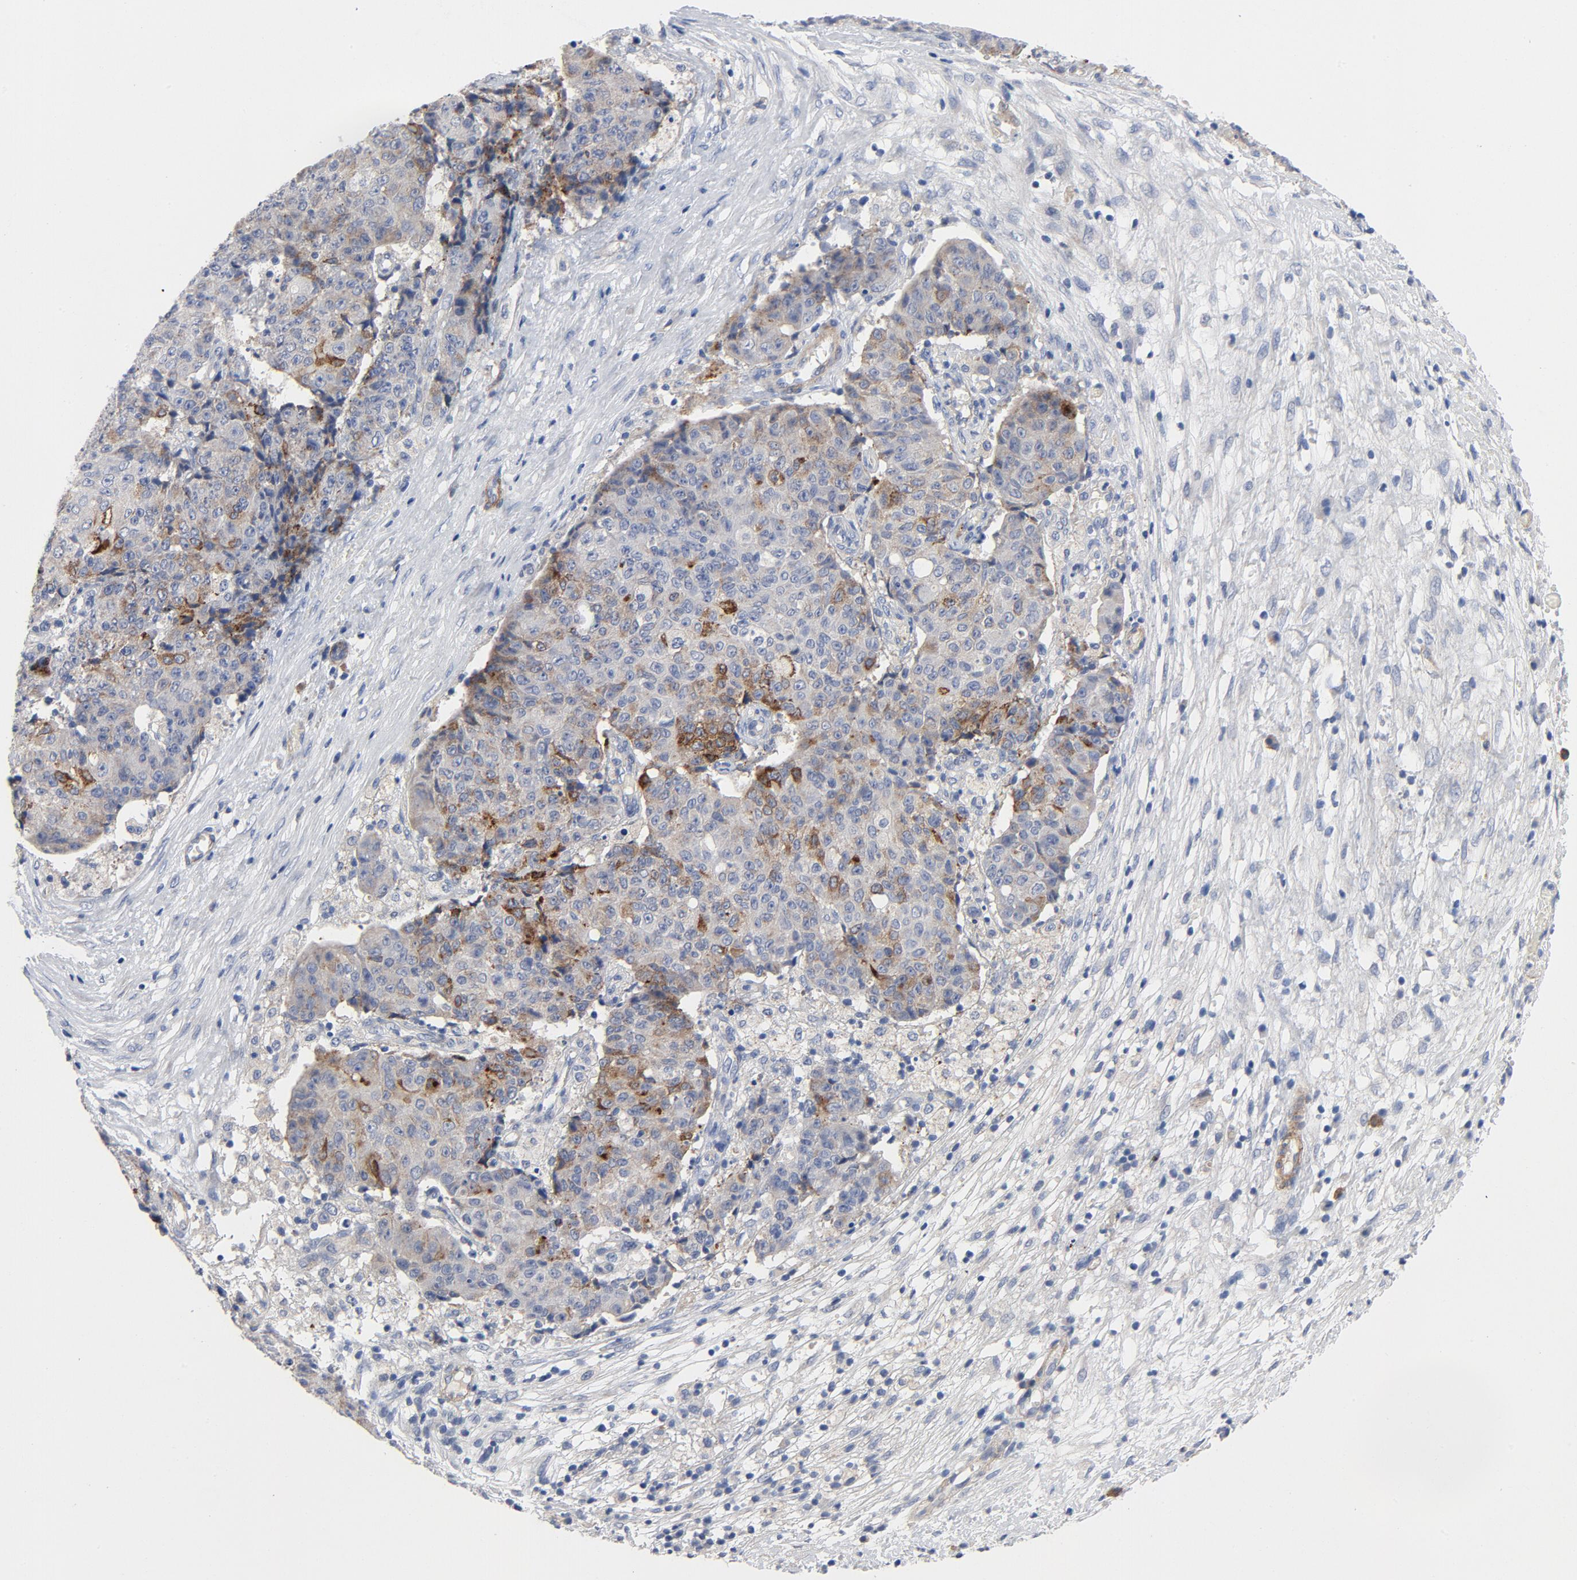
{"staining": {"intensity": "moderate", "quantity": "25%-75%", "location": "cytoplasmic/membranous"}, "tissue": "ovarian cancer", "cell_type": "Tumor cells", "image_type": "cancer", "snomed": [{"axis": "morphology", "description": "Carcinoma, endometroid"}, {"axis": "topography", "description": "Ovary"}], "caption": "Tumor cells exhibit moderate cytoplasmic/membranous positivity in approximately 25%-75% of cells in endometroid carcinoma (ovarian).", "gene": "LAMC1", "patient": {"sex": "female", "age": 42}}